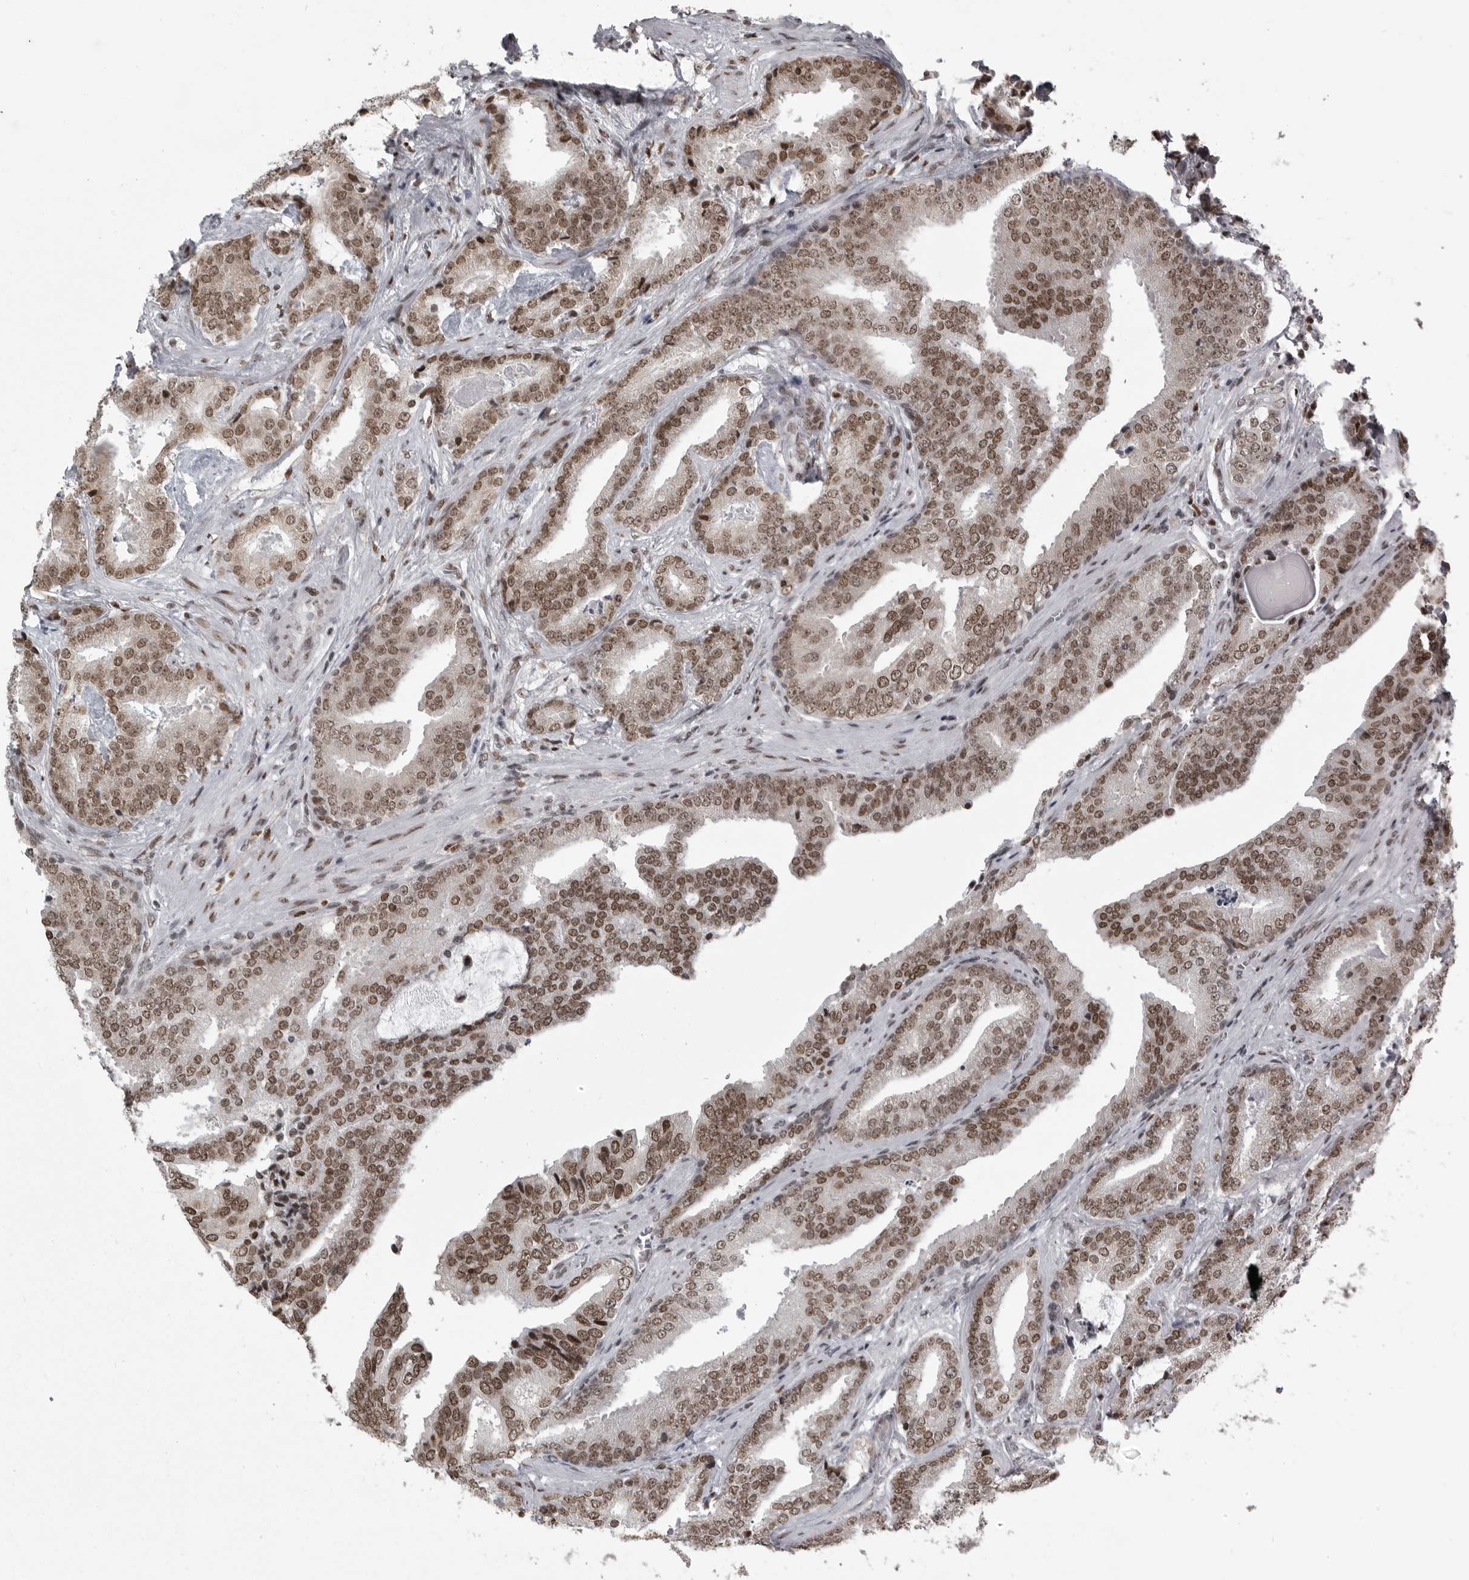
{"staining": {"intensity": "moderate", "quantity": ">75%", "location": "nuclear"}, "tissue": "prostate cancer", "cell_type": "Tumor cells", "image_type": "cancer", "snomed": [{"axis": "morphology", "description": "Adenocarcinoma, Low grade"}, {"axis": "topography", "description": "Prostate"}], "caption": "Prostate low-grade adenocarcinoma stained with DAB immunohistochemistry demonstrates medium levels of moderate nuclear positivity in about >75% of tumor cells.", "gene": "YAF2", "patient": {"sex": "male", "age": 67}}